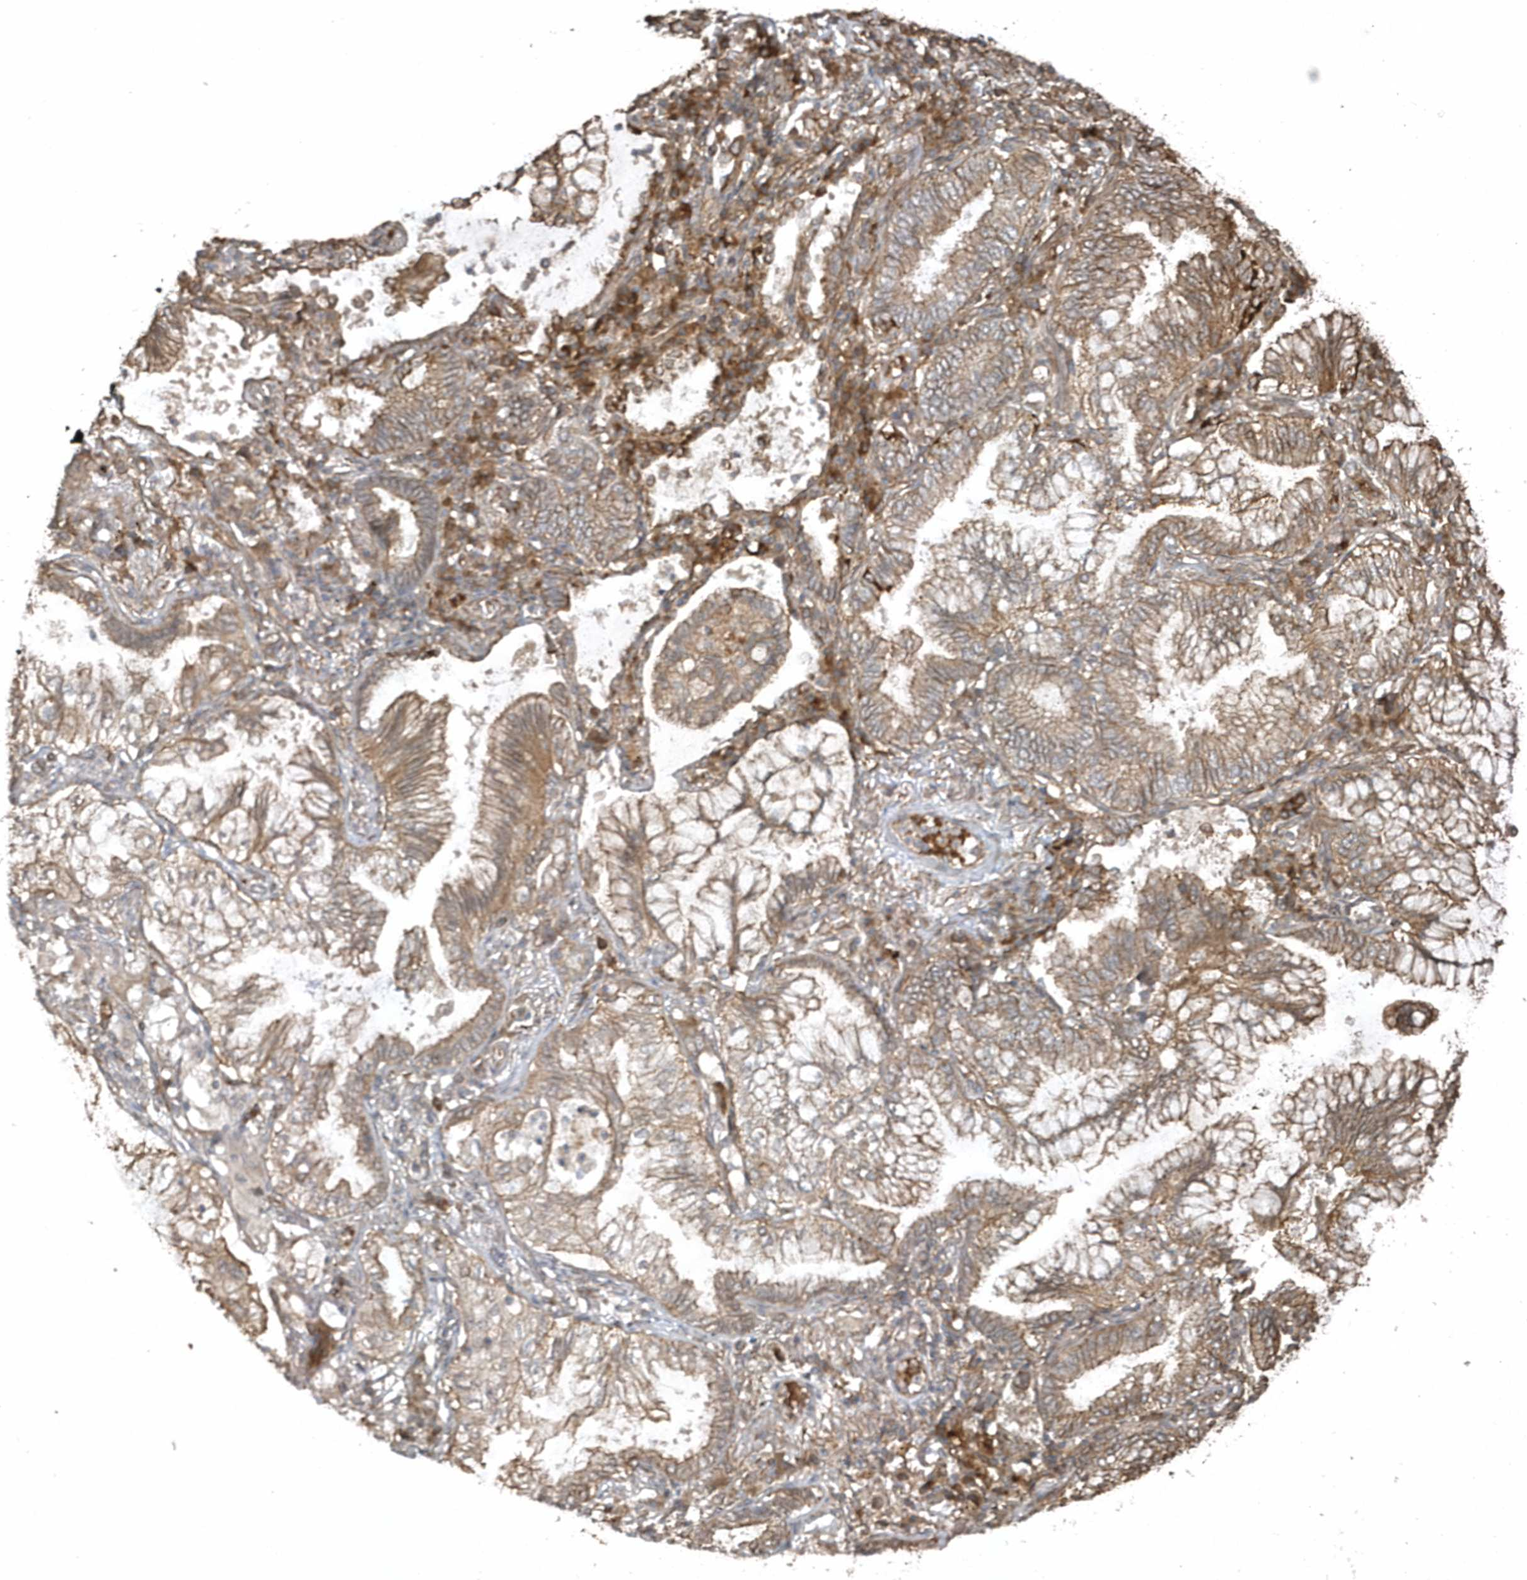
{"staining": {"intensity": "moderate", "quantity": ">75%", "location": "cytoplasmic/membranous"}, "tissue": "lung cancer", "cell_type": "Tumor cells", "image_type": "cancer", "snomed": [{"axis": "morphology", "description": "Adenocarcinoma, NOS"}, {"axis": "topography", "description": "Lung"}], "caption": "Immunohistochemical staining of human lung cancer demonstrates moderate cytoplasmic/membranous protein staining in about >75% of tumor cells.", "gene": "HERPUD1", "patient": {"sex": "female", "age": 70}}